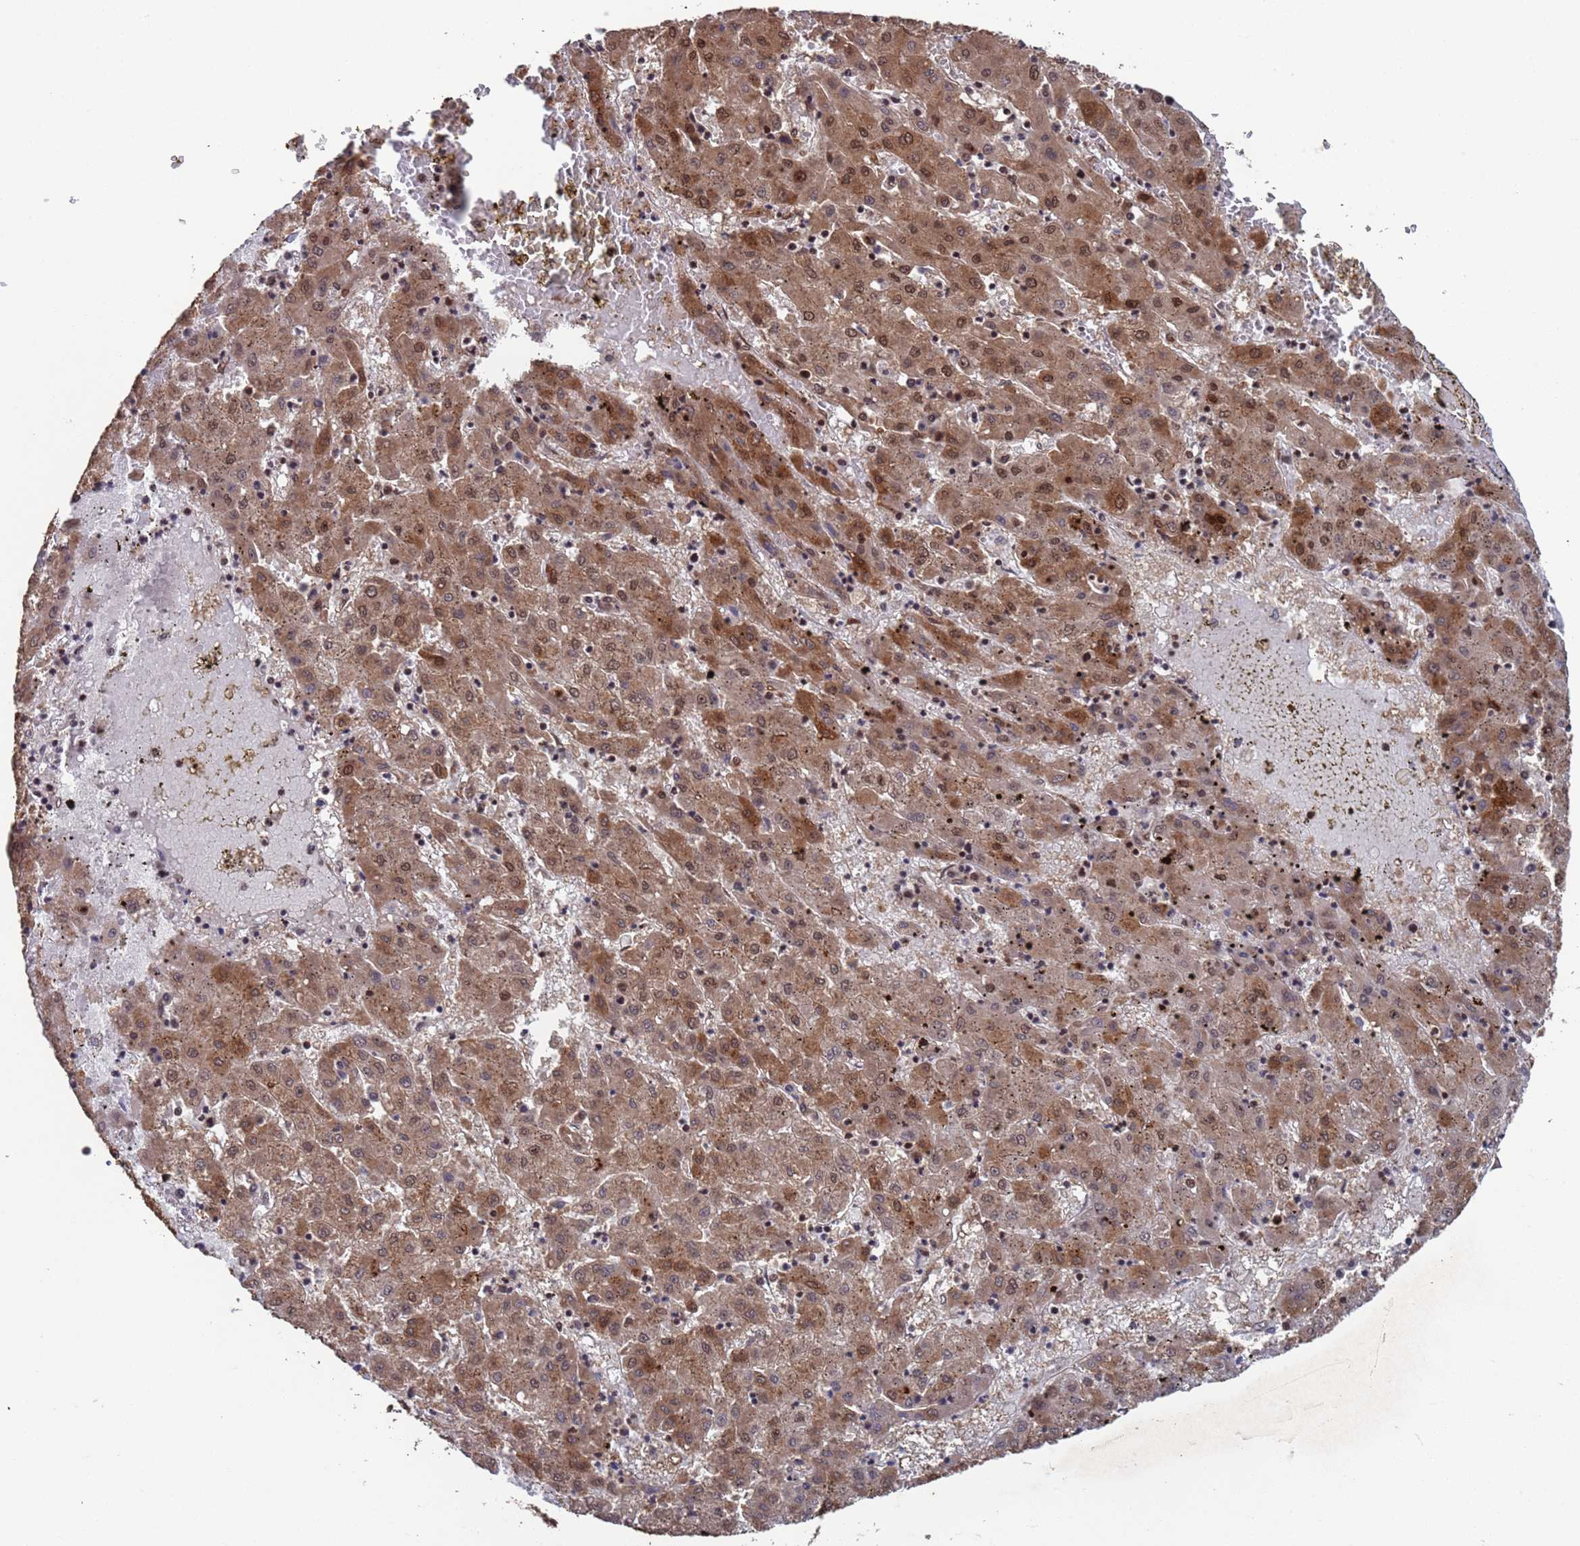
{"staining": {"intensity": "moderate", "quantity": ">75%", "location": "cytoplasmic/membranous,nuclear"}, "tissue": "liver cancer", "cell_type": "Tumor cells", "image_type": "cancer", "snomed": [{"axis": "morphology", "description": "Carcinoma, Hepatocellular, NOS"}, {"axis": "topography", "description": "Liver"}], "caption": "Immunohistochemistry of human liver cancer (hepatocellular carcinoma) displays medium levels of moderate cytoplasmic/membranous and nuclear positivity in approximately >75% of tumor cells.", "gene": "FUBP3", "patient": {"sex": "male", "age": 72}}